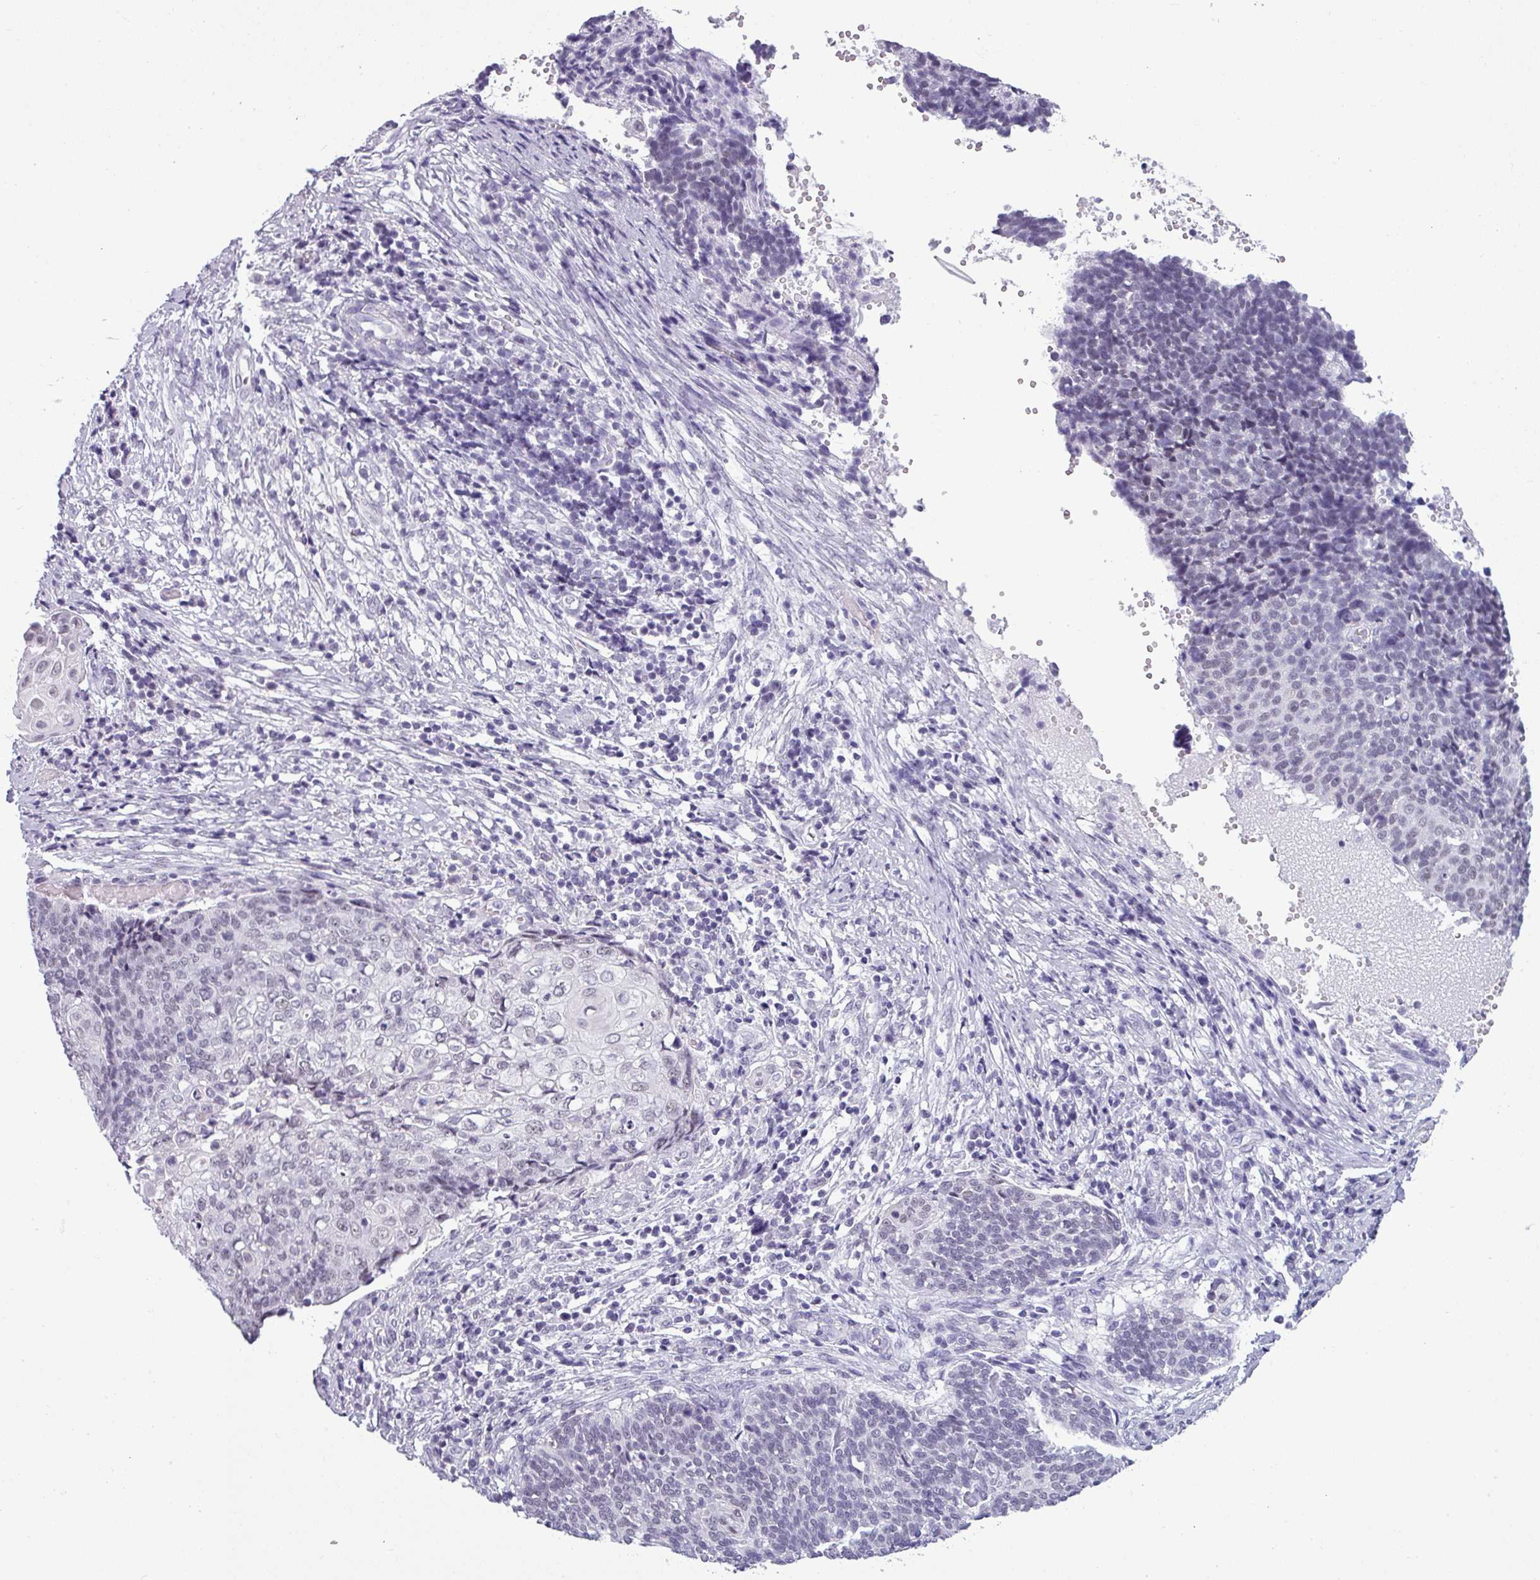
{"staining": {"intensity": "negative", "quantity": "none", "location": "none"}, "tissue": "cervical cancer", "cell_type": "Tumor cells", "image_type": "cancer", "snomed": [{"axis": "morphology", "description": "Squamous cell carcinoma, NOS"}, {"axis": "topography", "description": "Cervix"}], "caption": "DAB (3,3'-diaminobenzidine) immunohistochemical staining of cervical squamous cell carcinoma exhibits no significant positivity in tumor cells.", "gene": "SRGAP1", "patient": {"sex": "female", "age": 39}}